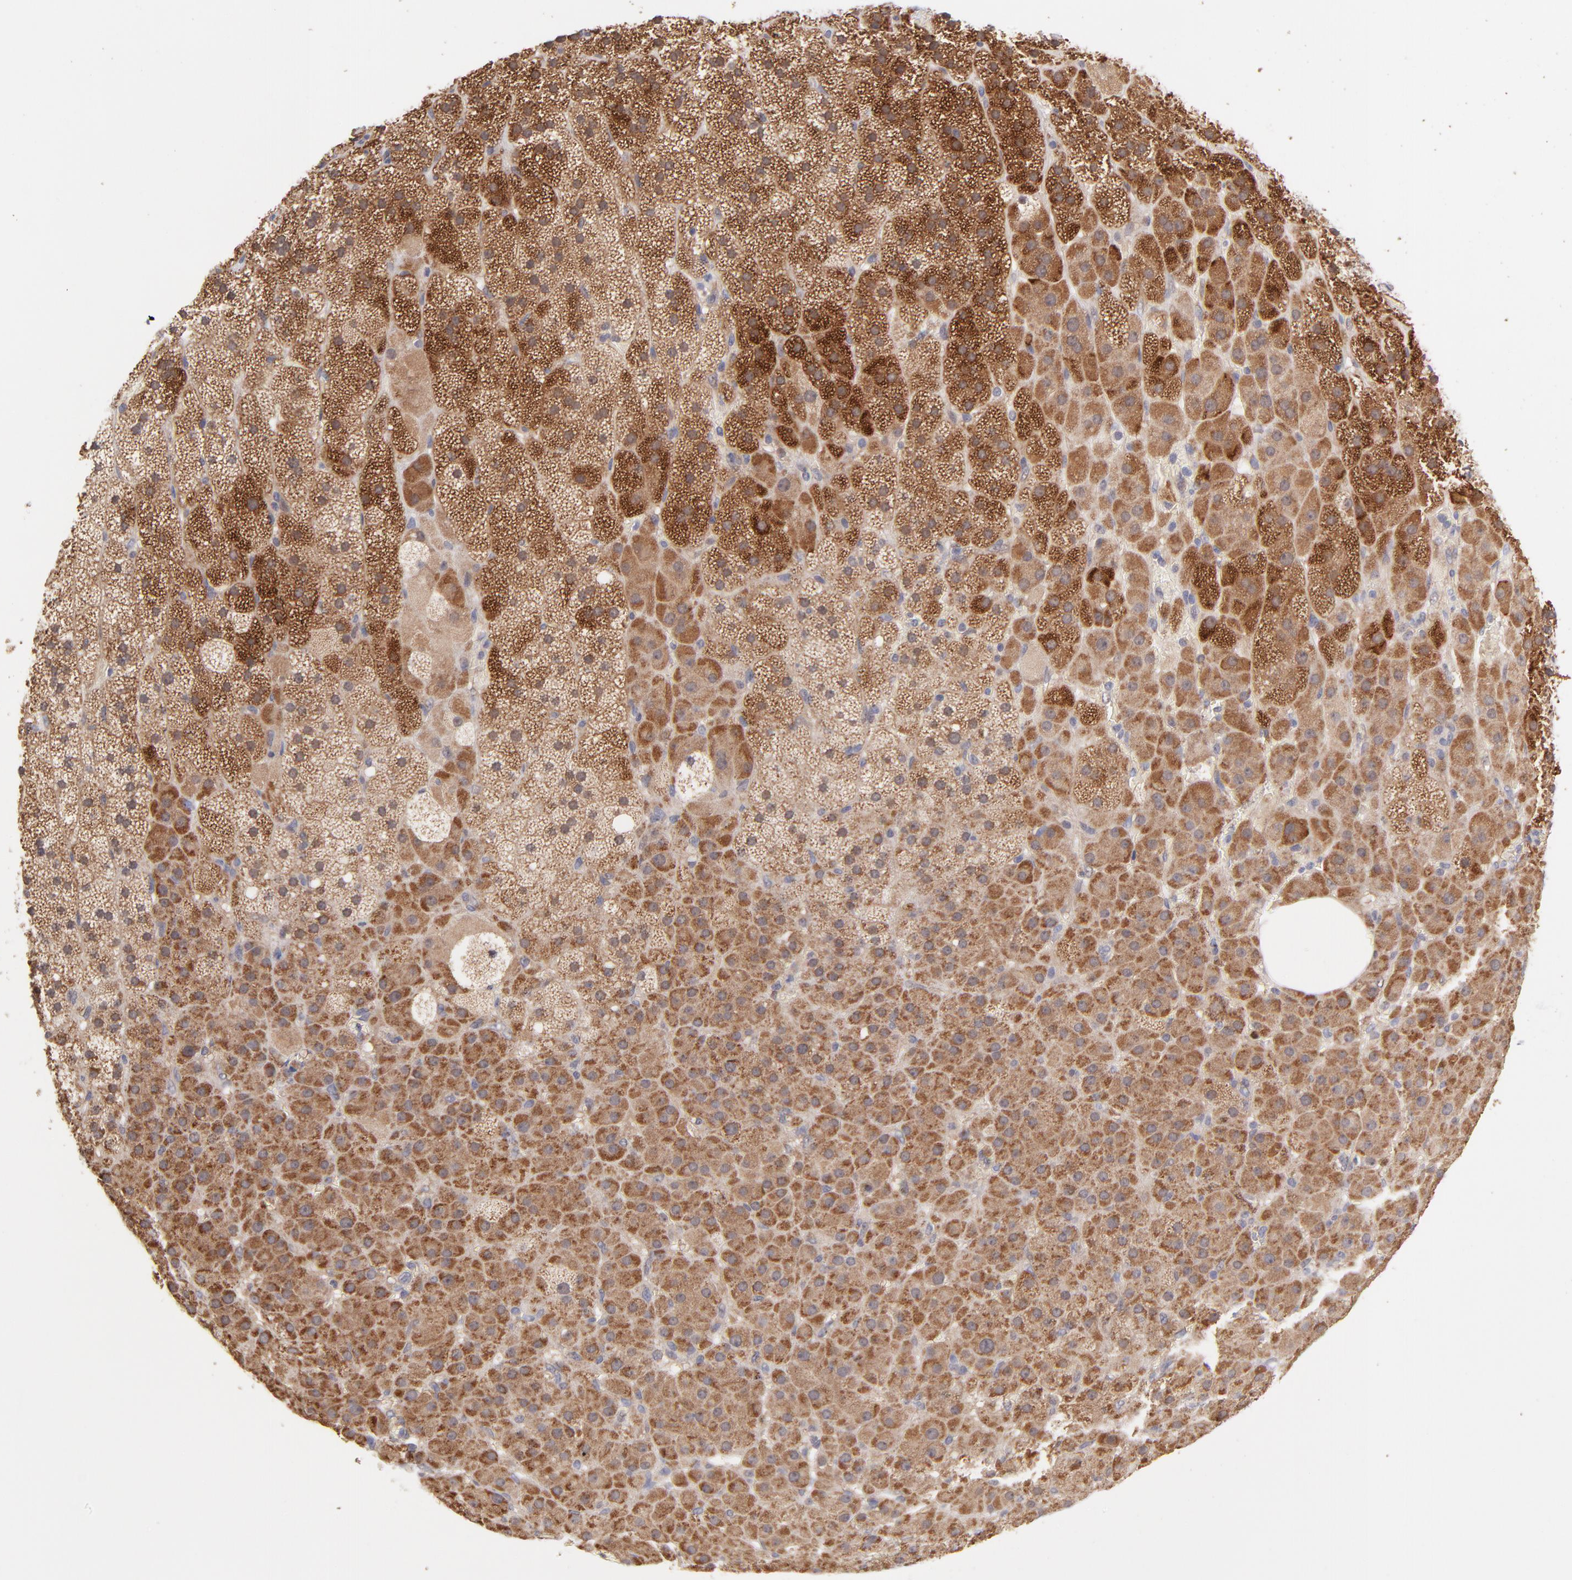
{"staining": {"intensity": "strong", "quantity": ">75%", "location": "cytoplasmic/membranous"}, "tissue": "adrenal gland", "cell_type": "Glandular cells", "image_type": "normal", "snomed": [{"axis": "morphology", "description": "Normal tissue, NOS"}, {"axis": "topography", "description": "Adrenal gland"}], "caption": "IHC of normal human adrenal gland reveals high levels of strong cytoplasmic/membranous staining in approximately >75% of glandular cells. (Brightfield microscopy of DAB IHC at high magnification).", "gene": "UBE2H", "patient": {"sex": "male", "age": 35}}